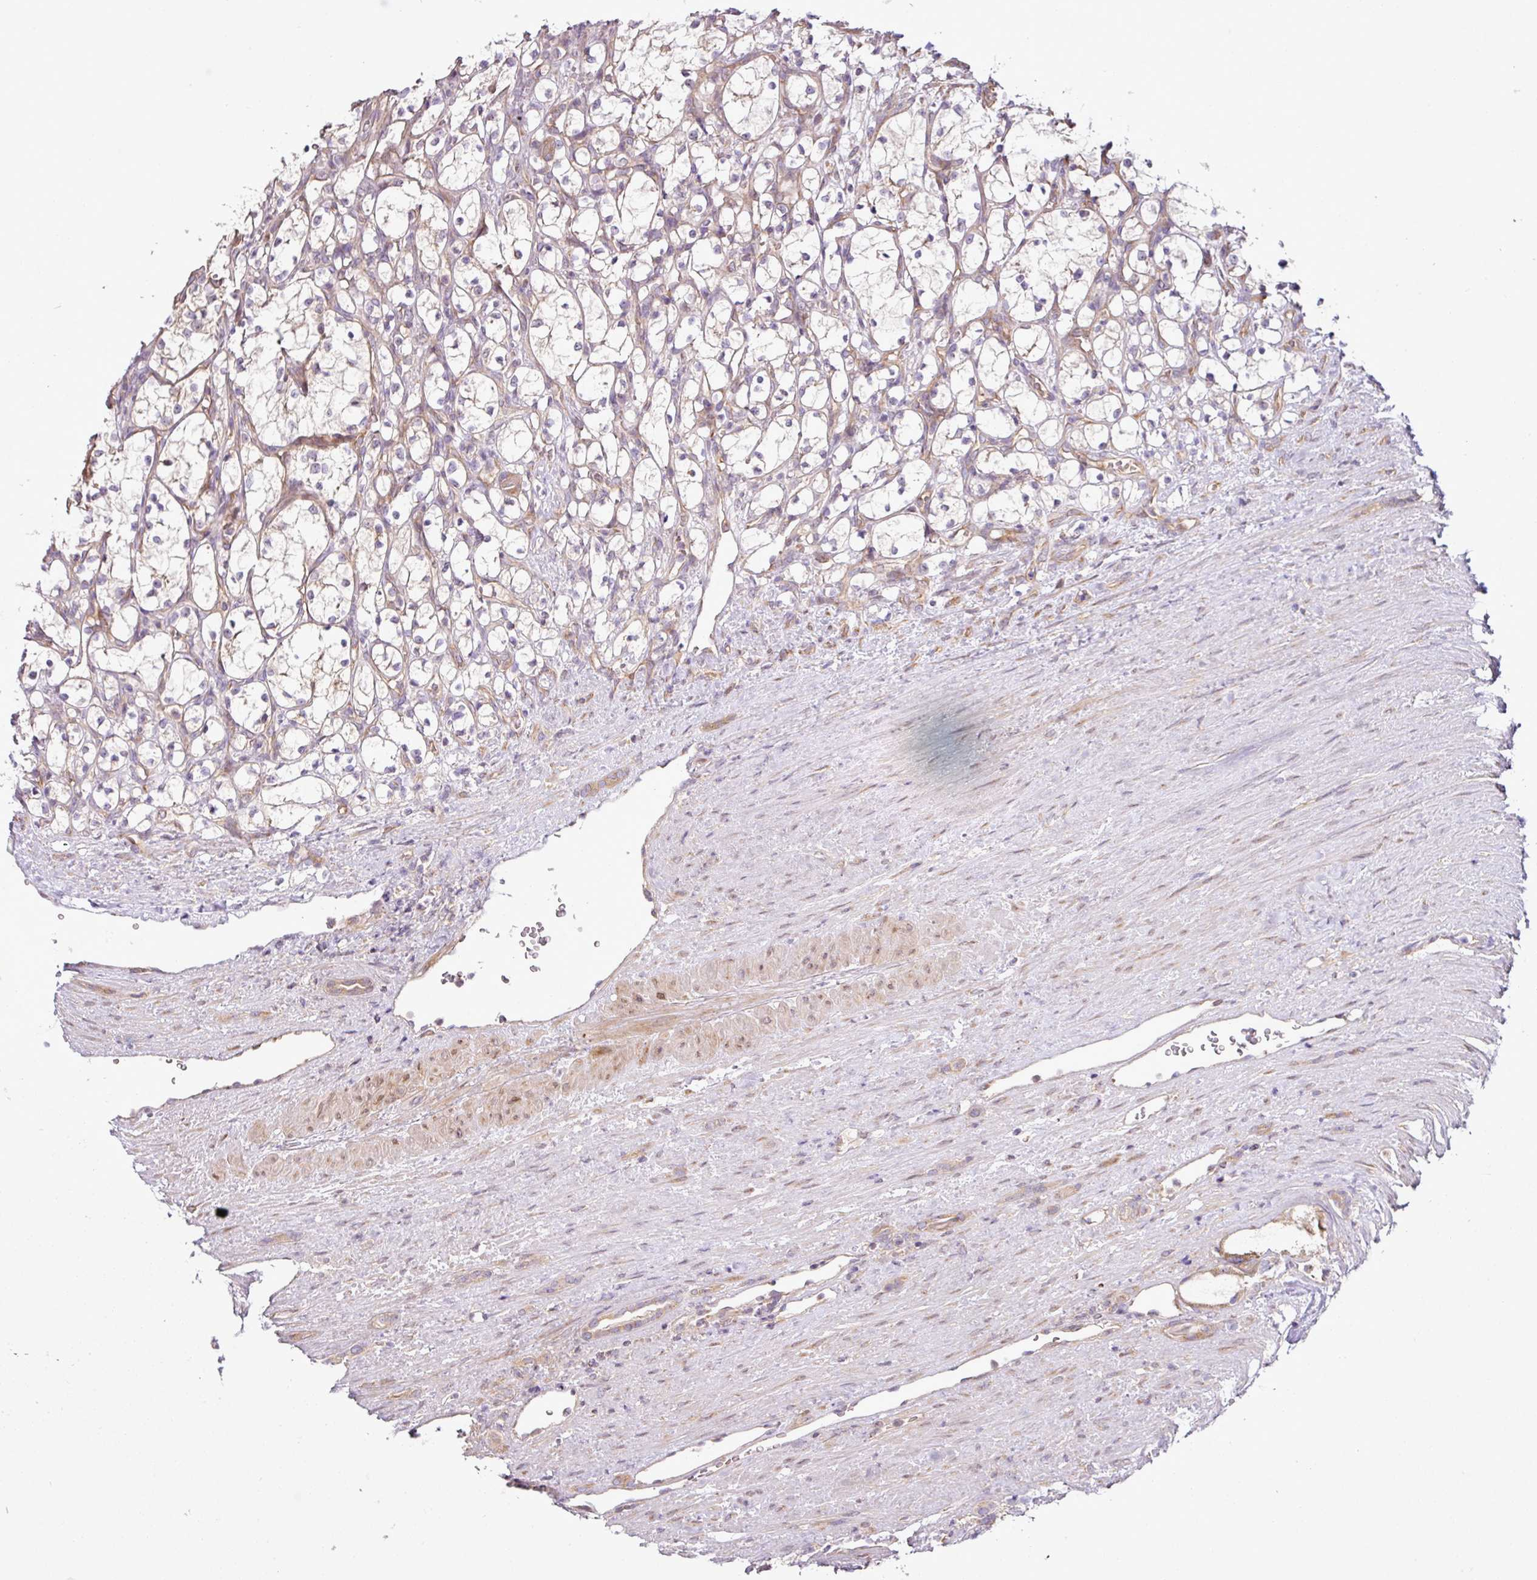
{"staining": {"intensity": "negative", "quantity": "none", "location": "none"}, "tissue": "renal cancer", "cell_type": "Tumor cells", "image_type": "cancer", "snomed": [{"axis": "morphology", "description": "Adenocarcinoma, NOS"}, {"axis": "topography", "description": "Kidney"}], "caption": "Tumor cells show no significant positivity in renal adenocarcinoma.", "gene": "COX18", "patient": {"sex": "female", "age": 69}}